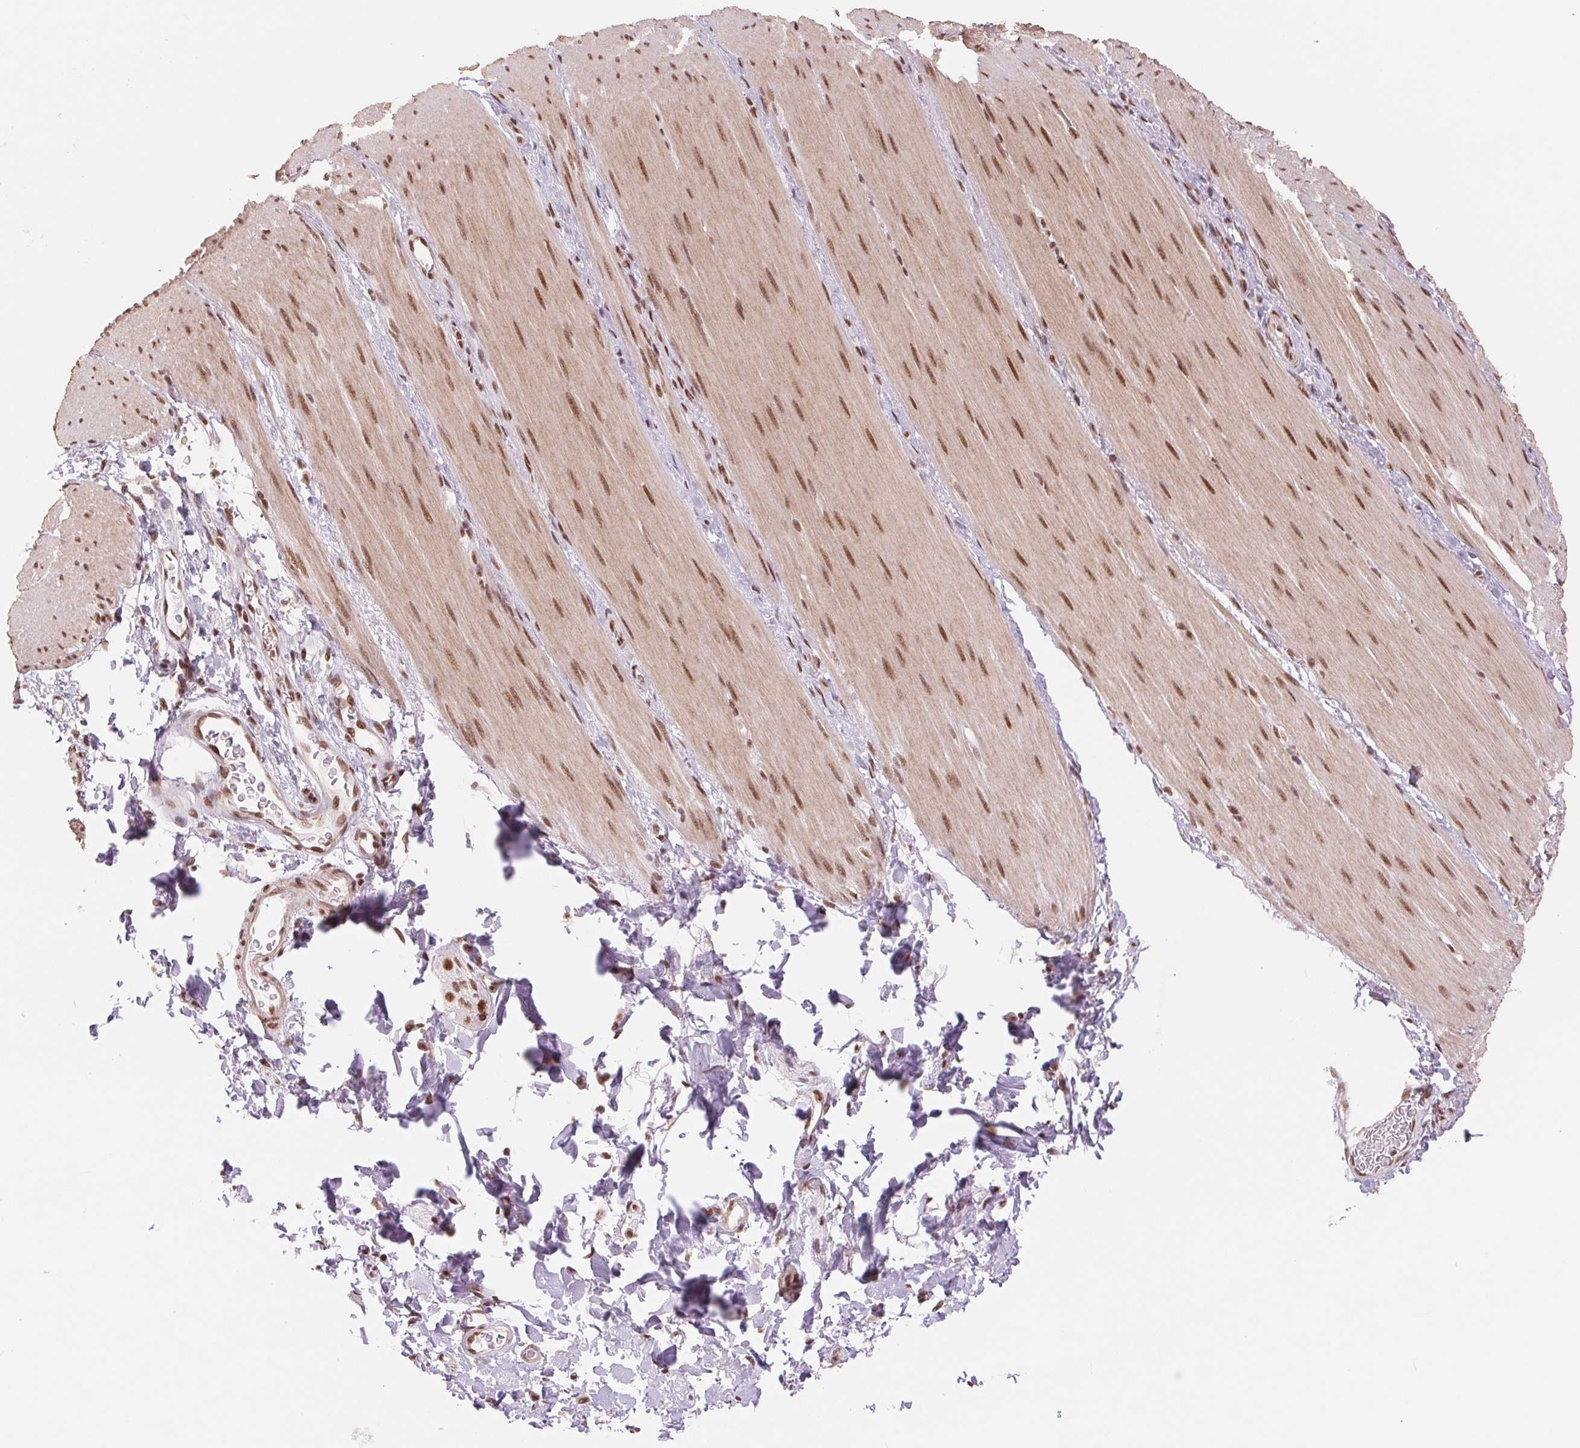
{"staining": {"intensity": "moderate", "quantity": ">75%", "location": "cytoplasmic/membranous,nuclear"}, "tissue": "smooth muscle", "cell_type": "Smooth muscle cells", "image_type": "normal", "snomed": [{"axis": "morphology", "description": "Normal tissue, NOS"}, {"axis": "topography", "description": "Smooth muscle"}, {"axis": "topography", "description": "Colon"}], "caption": "Brown immunohistochemical staining in benign human smooth muscle shows moderate cytoplasmic/membranous,nuclear staining in approximately >75% of smooth muscle cells.", "gene": "SREK1", "patient": {"sex": "male", "age": 73}}